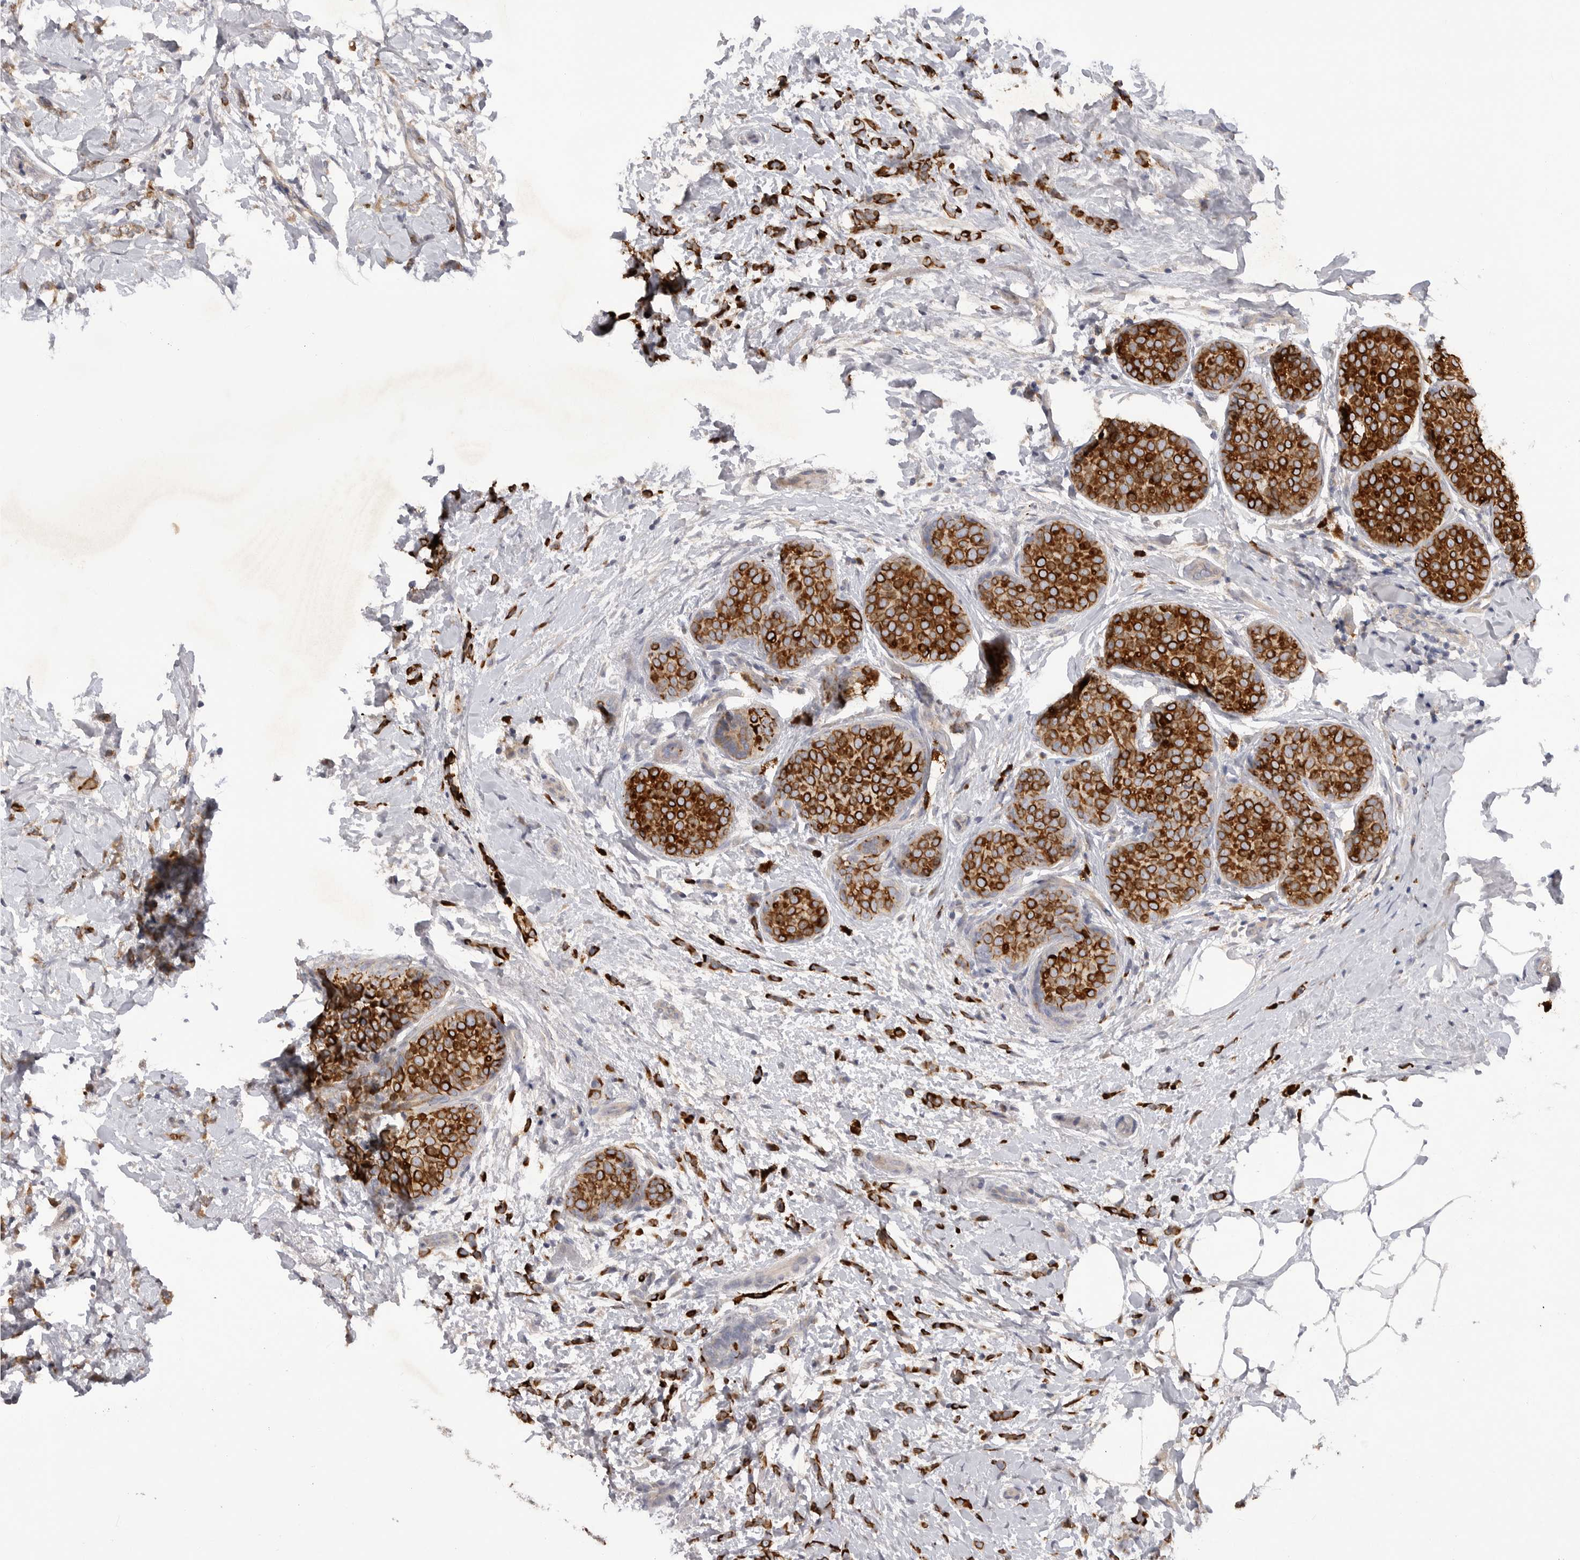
{"staining": {"intensity": "strong", "quantity": ">75%", "location": "cytoplasmic/membranous"}, "tissue": "breast cancer", "cell_type": "Tumor cells", "image_type": "cancer", "snomed": [{"axis": "morphology", "description": "Lobular carcinoma, in situ"}, {"axis": "morphology", "description": "Lobular carcinoma"}, {"axis": "topography", "description": "Breast"}], "caption": "Immunohistochemistry of lobular carcinoma in situ (breast) displays high levels of strong cytoplasmic/membranous positivity in about >75% of tumor cells.", "gene": "DHDDS", "patient": {"sex": "female", "age": 41}}